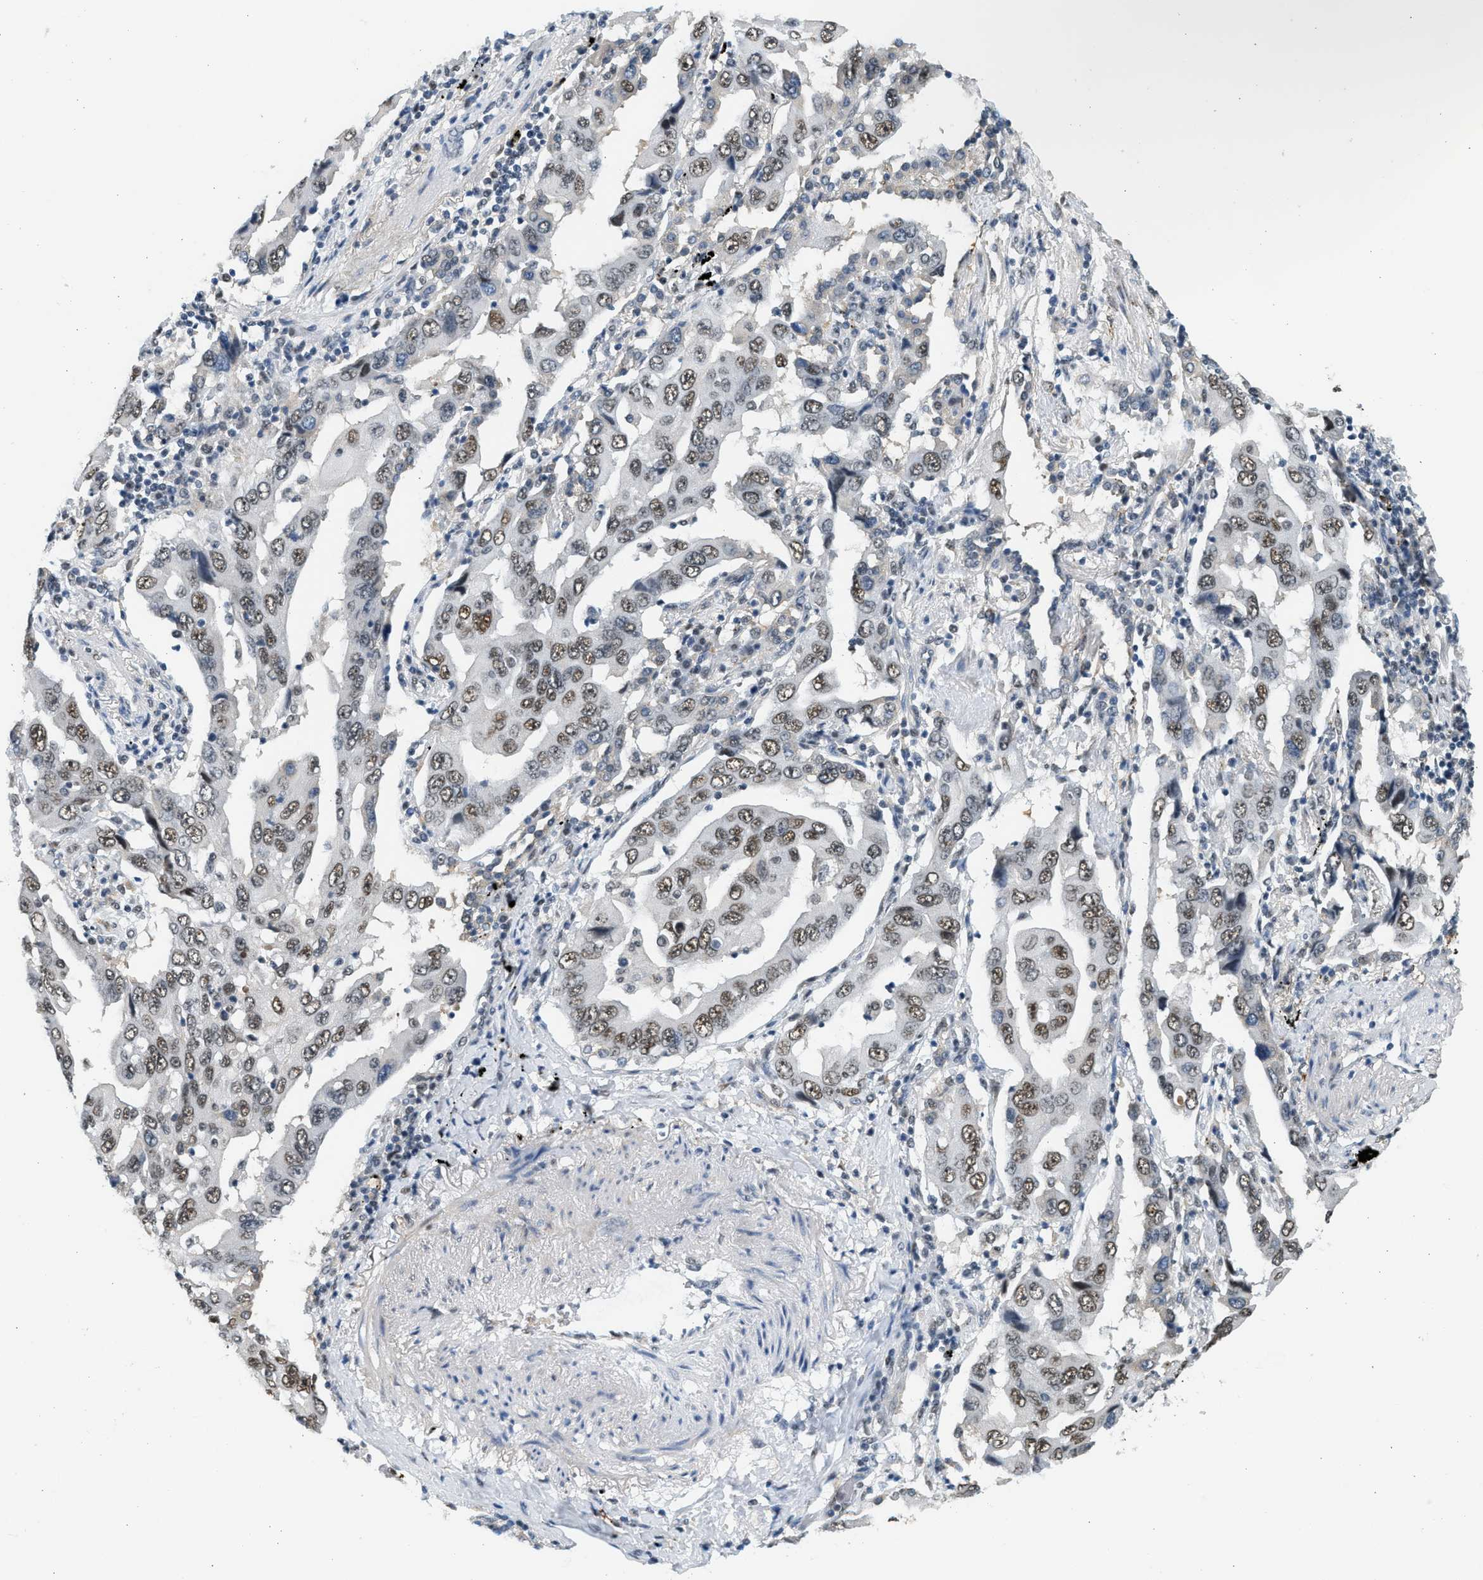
{"staining": {"intensity": "moderate", "quantity": ">75%", "location": "nuclear"}, "tissue": "lung cancer", "cell_type": "Tumor cells", "image_type": "cancer", "snomed": [{"axis": "morphology", "description": "Adenocarcinoma, NOS"}, {"axis": "topography", "description": "Lung"}], "caption": "Lung adenocarcinoma stained for a protein (brown) exhibits moderate nuclear positive positivity in approximately >75% of tumor cells.", "gene": "HIPK1", "patient": {"sex": "female", "age": 65}}